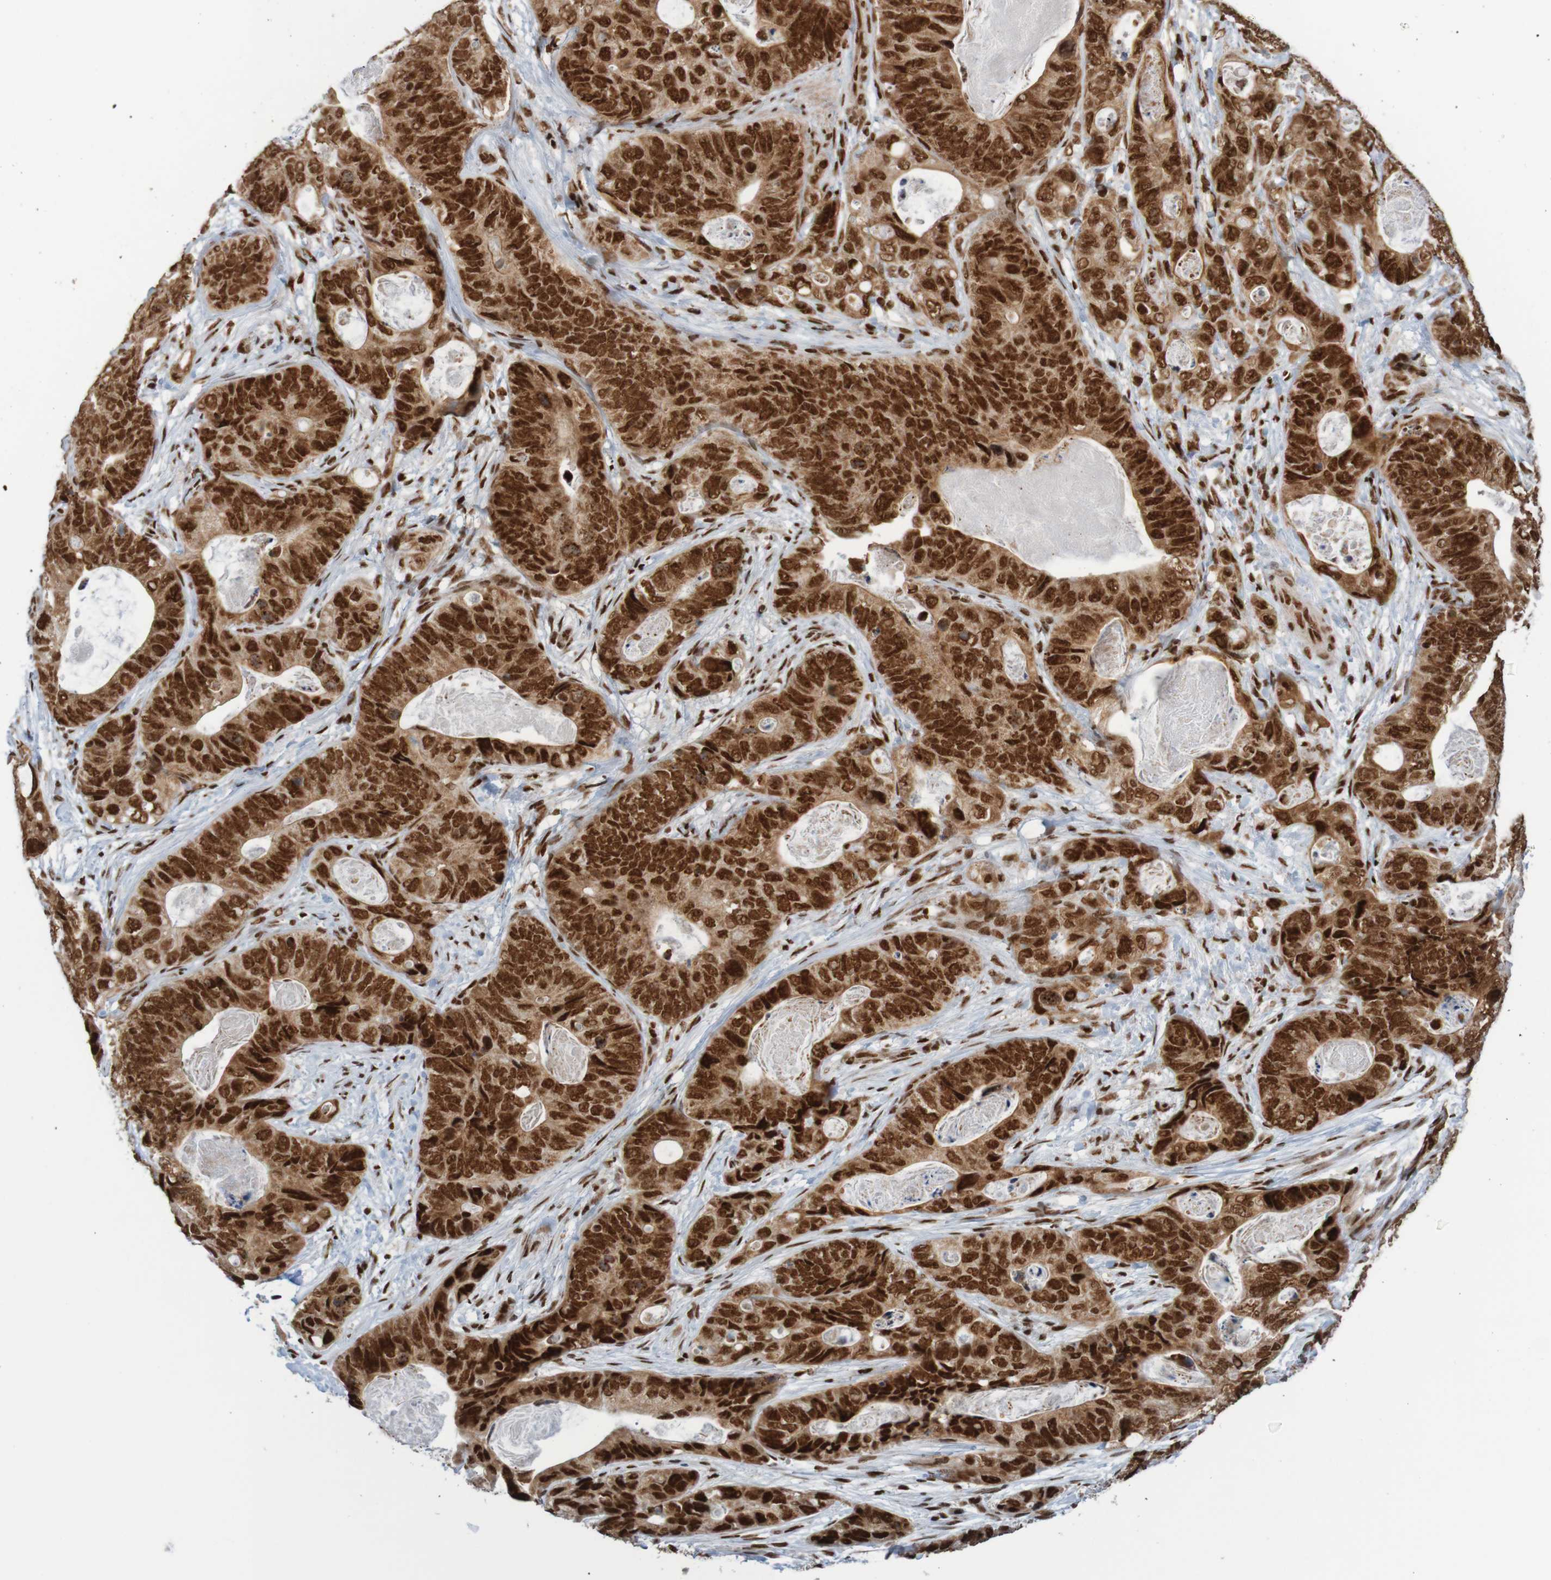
{"staining": {"intensity": "strong", "quantity": ">75%", "location": "nuclear"}, "tissue": "stomach cancer", "cell_type": "Tumor cells", "image_type": "cancer", "snomed": [{"axis": "morphology", "description": "Adenocarcinoma, NOS"}, {"axis": "topography", "description": "Stomach"}], "caption": "Human adenocarcinoma (stomach) stained for a protein (brown) reveals strong nuclear positive expression in approximately >75% of tumor cells.", "gene": "THRAP3", "patient": {"sex": "female", "age": 89}}